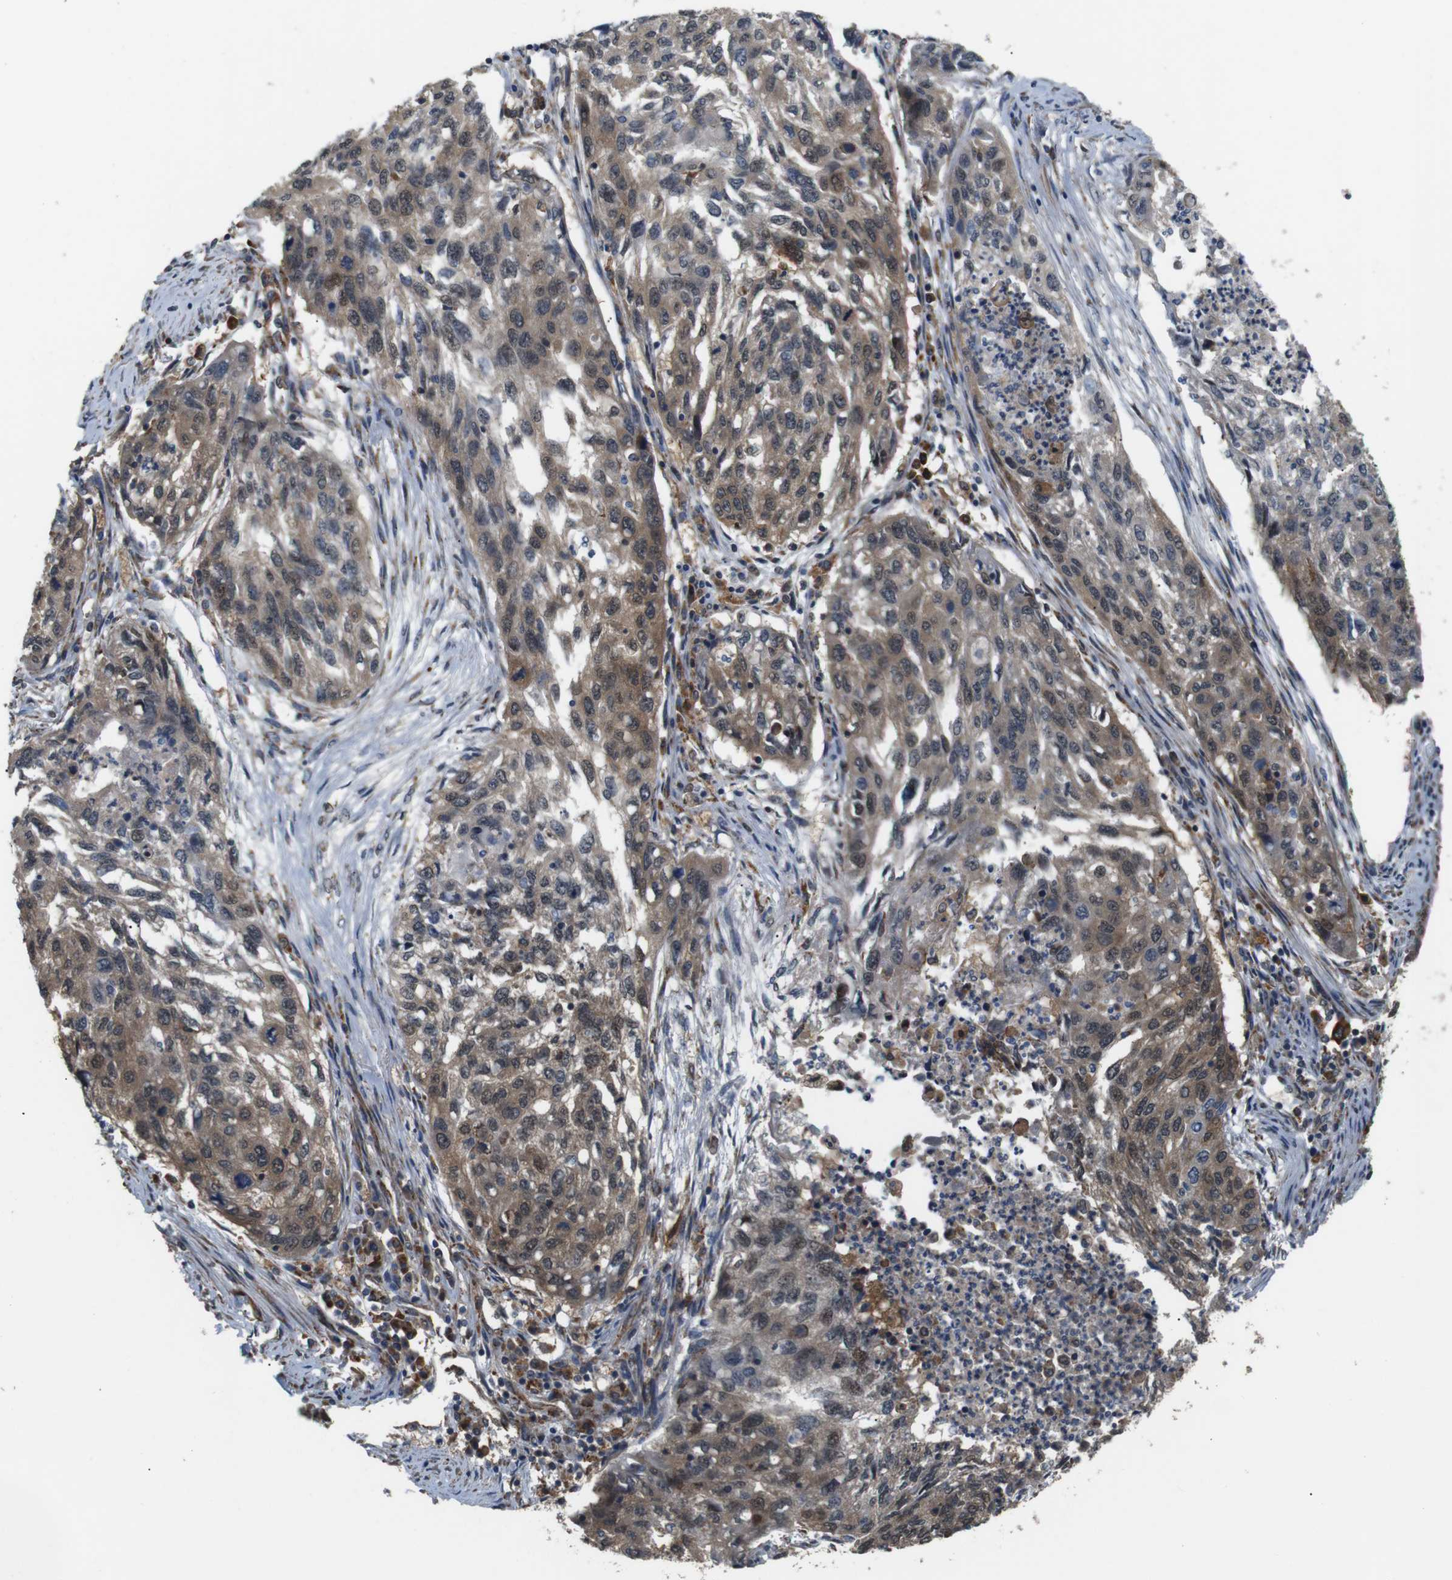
{"staining": {"intensity": "moderate", "quantity": ">75%", "location": "cytoplasmic/membranous"}, "tissue": "lung cancer", "cell_type": "Tumor cells", "image_type": "cancer", "snomed": [{"axis": "morphology", "description": "Squamous cell carcinoma, NOS"}, {"axis": "topography", "description": "Lung"}], "caption": "The image exhibits immunohistochemical staining of lung squamous cell carcinoma. There is moderate cytoplasmic/membranous expression is seen in about >75% of tumor cells.", "gene": "EPHB2", "patient": {"sex": "female", "age": 63}}